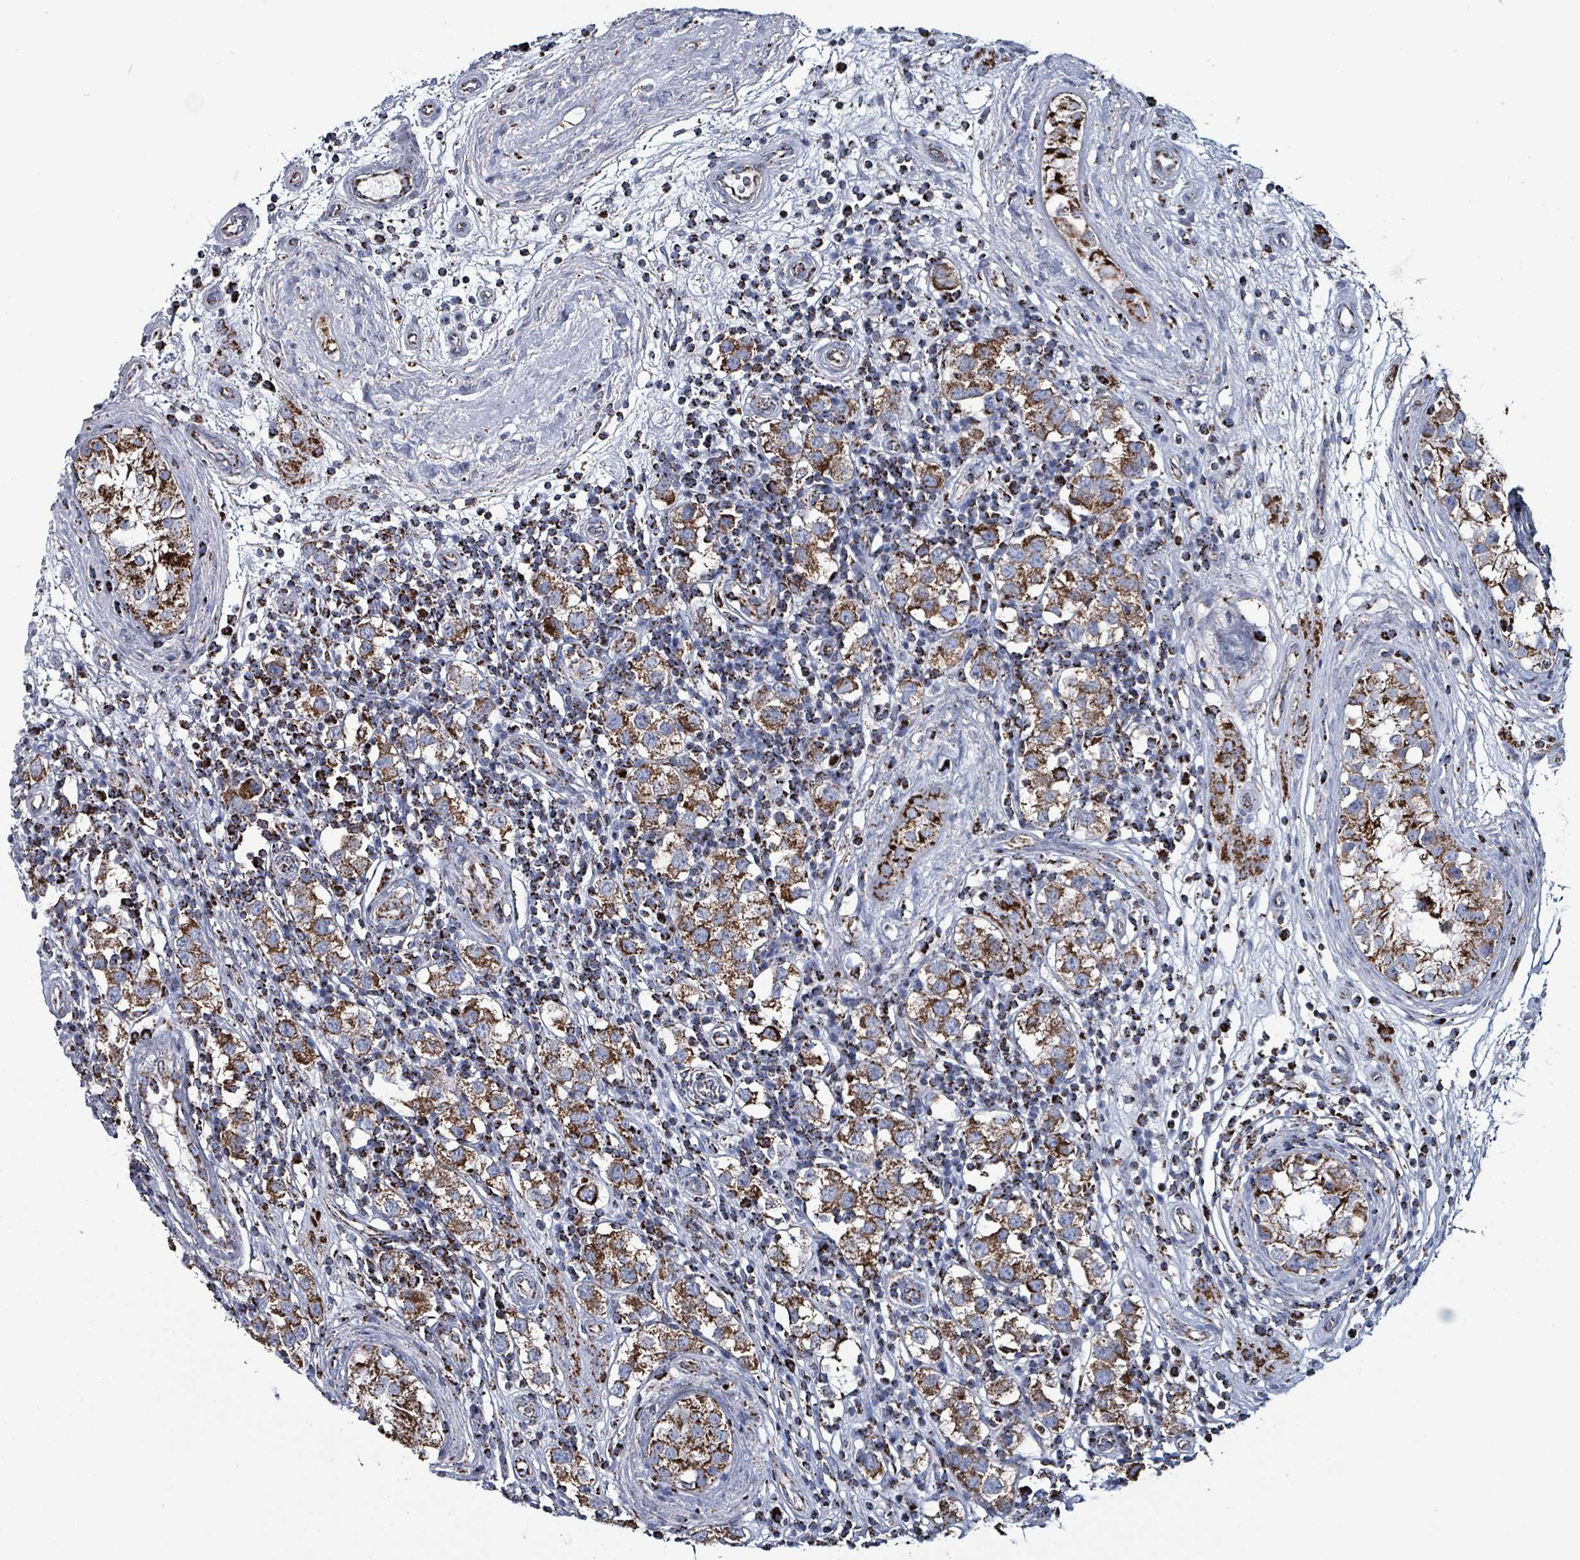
{"staining": {"intensity": "strong", "quantity": ">75%", "location": "cytoplasmic/membranous"}, "tissue": "testis cancer", "cell_type": "Tumor cells", "image_type": "cancer", "snomed": [{"axis": "morphology", "description": "Seminoma, NOS"}, {"axis": "topography", "description": "Testis"}], "caption": "Testis cancer was stained to show a protein in brown. There is high levels of strong cytoplasmic/membranous positivity in approximately >75% of tumor cells. (Stains: DAB (3,3'-diaminobenzidine) in brown, nuclei in blue, Microscopy: brightfield microscopy at high magnification).", "gene": "IDH3B", "patient": {"sex": "male", "age": 34}}